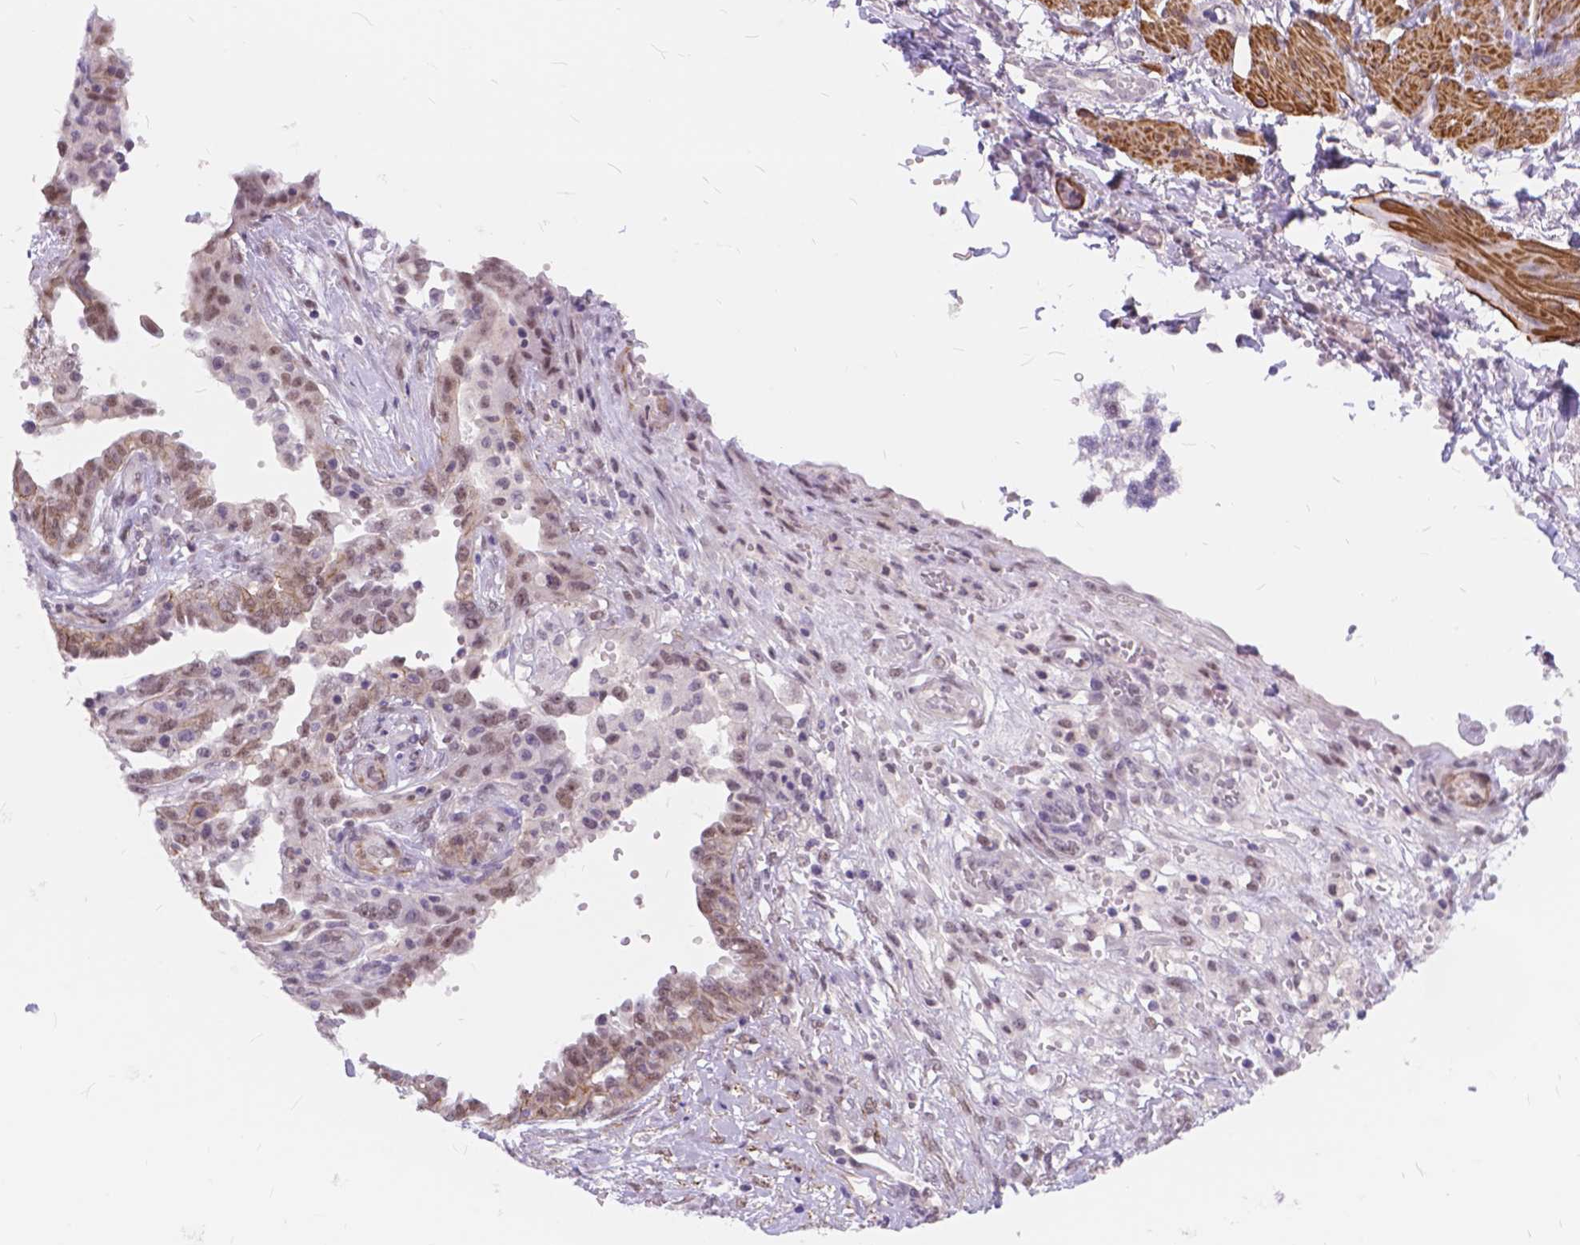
{"staining": {"intensity": "moderate", "quantity": "25%-75%", "location": "cytoplasmic/membranous"}, "tissue": "ovarian cancer", "cell_type": "Tumor cells", "image_type": "cancer", "snomed": [{"axis": "morphology", "description": "Cystadenocarcinoma, serous, NOS"}, {"axis": "topography", "description": "Ovary"}], "caption": "Protein staining of ovarian cancer (serous cystadenocarcinoma) tissue displays moderate cytoplasmic/membranous positivity in about 25%-75% of tumor cells.", "gene": "MAN2C1", "patient": {"sex": "female", "age": 67}}